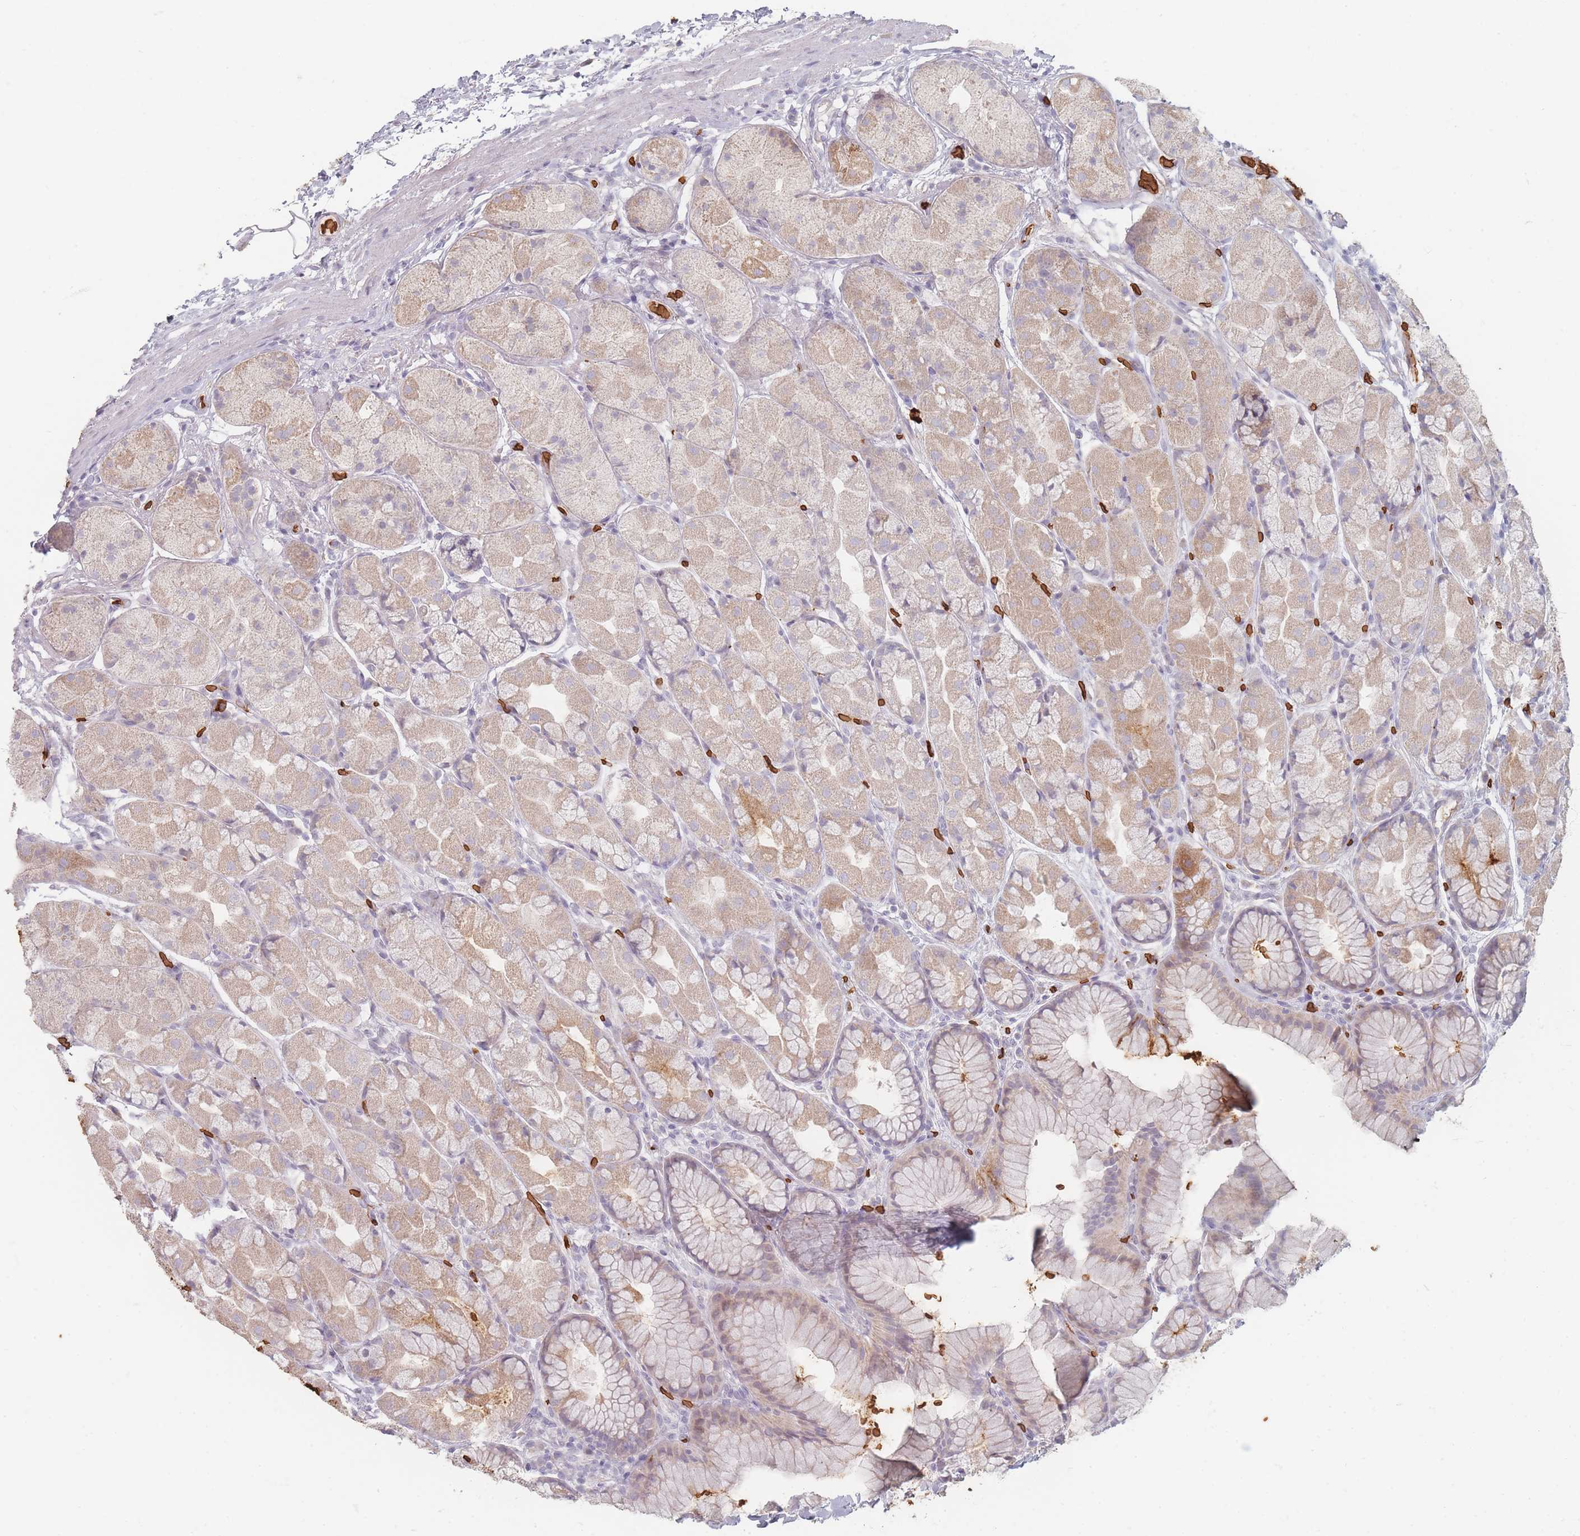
{"staining": {"intensity": "weak", "quantity": "25%-75%", "location": "cytoplasmic/membranous"}, "tissue": "stomach", "cell_type": "Glandular cells", "image_type": "normal", "snomed": [{"axis": "morphology", "description": "Normal tissue, NOS"}, {"axis": "topography", "description": "Stomach"}], "caption": "Immunohistochemical staining of unremarkable stomach shows low levels of weak cytoplasmic/membranous staining in approximately 25%-75% of glandular cells. Using DAB (3,3'-diaminobenzidine) (brown) and hematoxylin (blue) stains, captured at high magnification using brightfield microscopy.", "gene": "SLC2A6", "patient": {"sex": "male", "age": 57}}